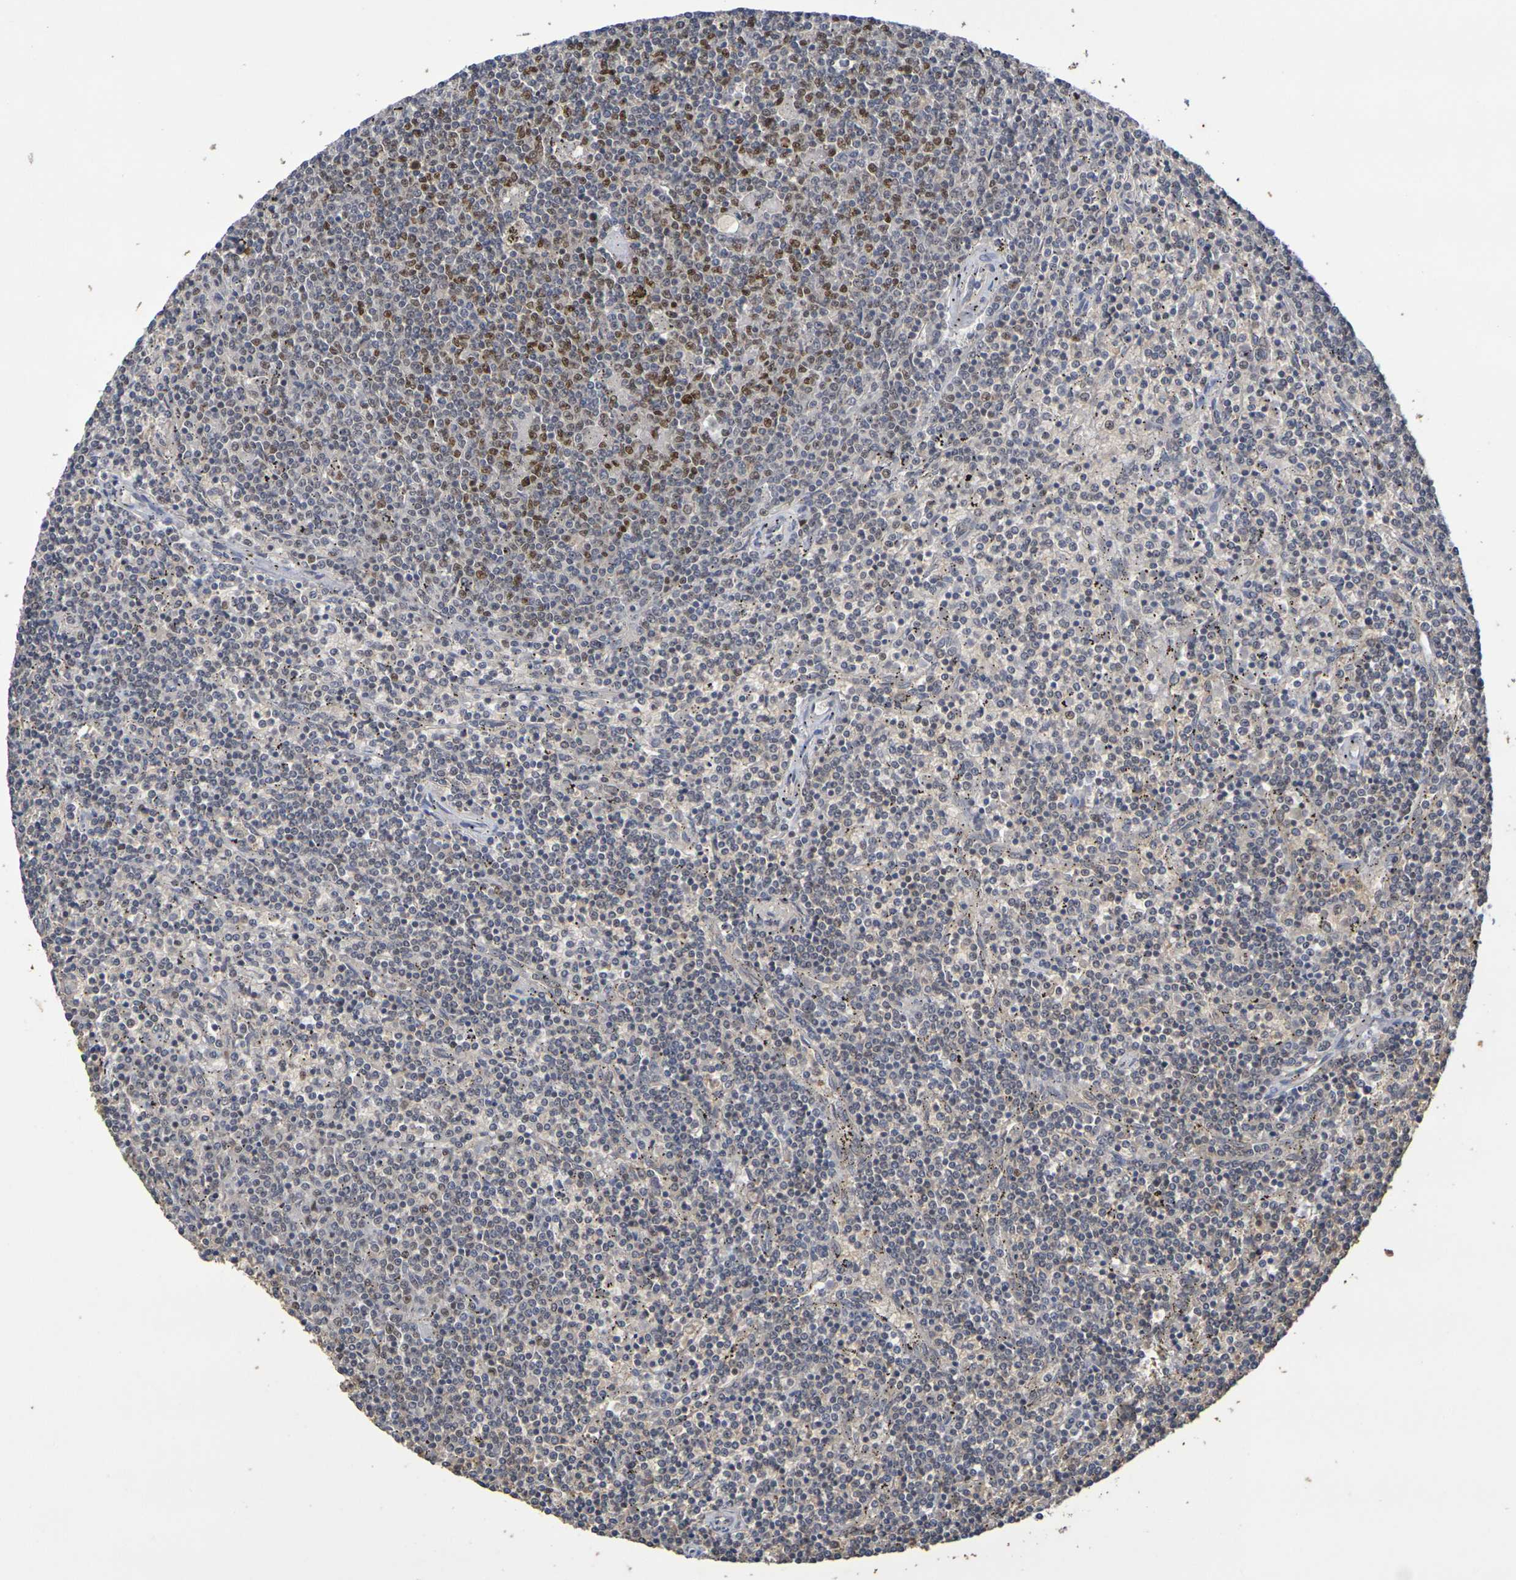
{"staining": {"intensity": "moderate", "quantity": "25%-75%", "location": "nuclear"}, "tissue": "lymphoma", "cell_type": "Tumor cells", "image_type": "cancer", "snomed": [{"axis": "morphology", "description": "Malignant lymphoma, non-Hodgkin's type, Low grade"}, {"axis": "topography", "description": "Spleen"}], "caption": "Immunohistochemistry staining of low-grade malignant lymphoma, non-Hodgkin's type, which exhibits medium levels of moderate nuclear positivity in about 25%-75% of tumor cells indicating moderate nuclear protein staining. The staining was performed using DAB (3,3'-diaminobenzidine) (brown) for protein detection and nuclei were counterstained in hematoxylin (blue).", "gene": "TERF2", "patient": {"sex": "female", "age": 50}}